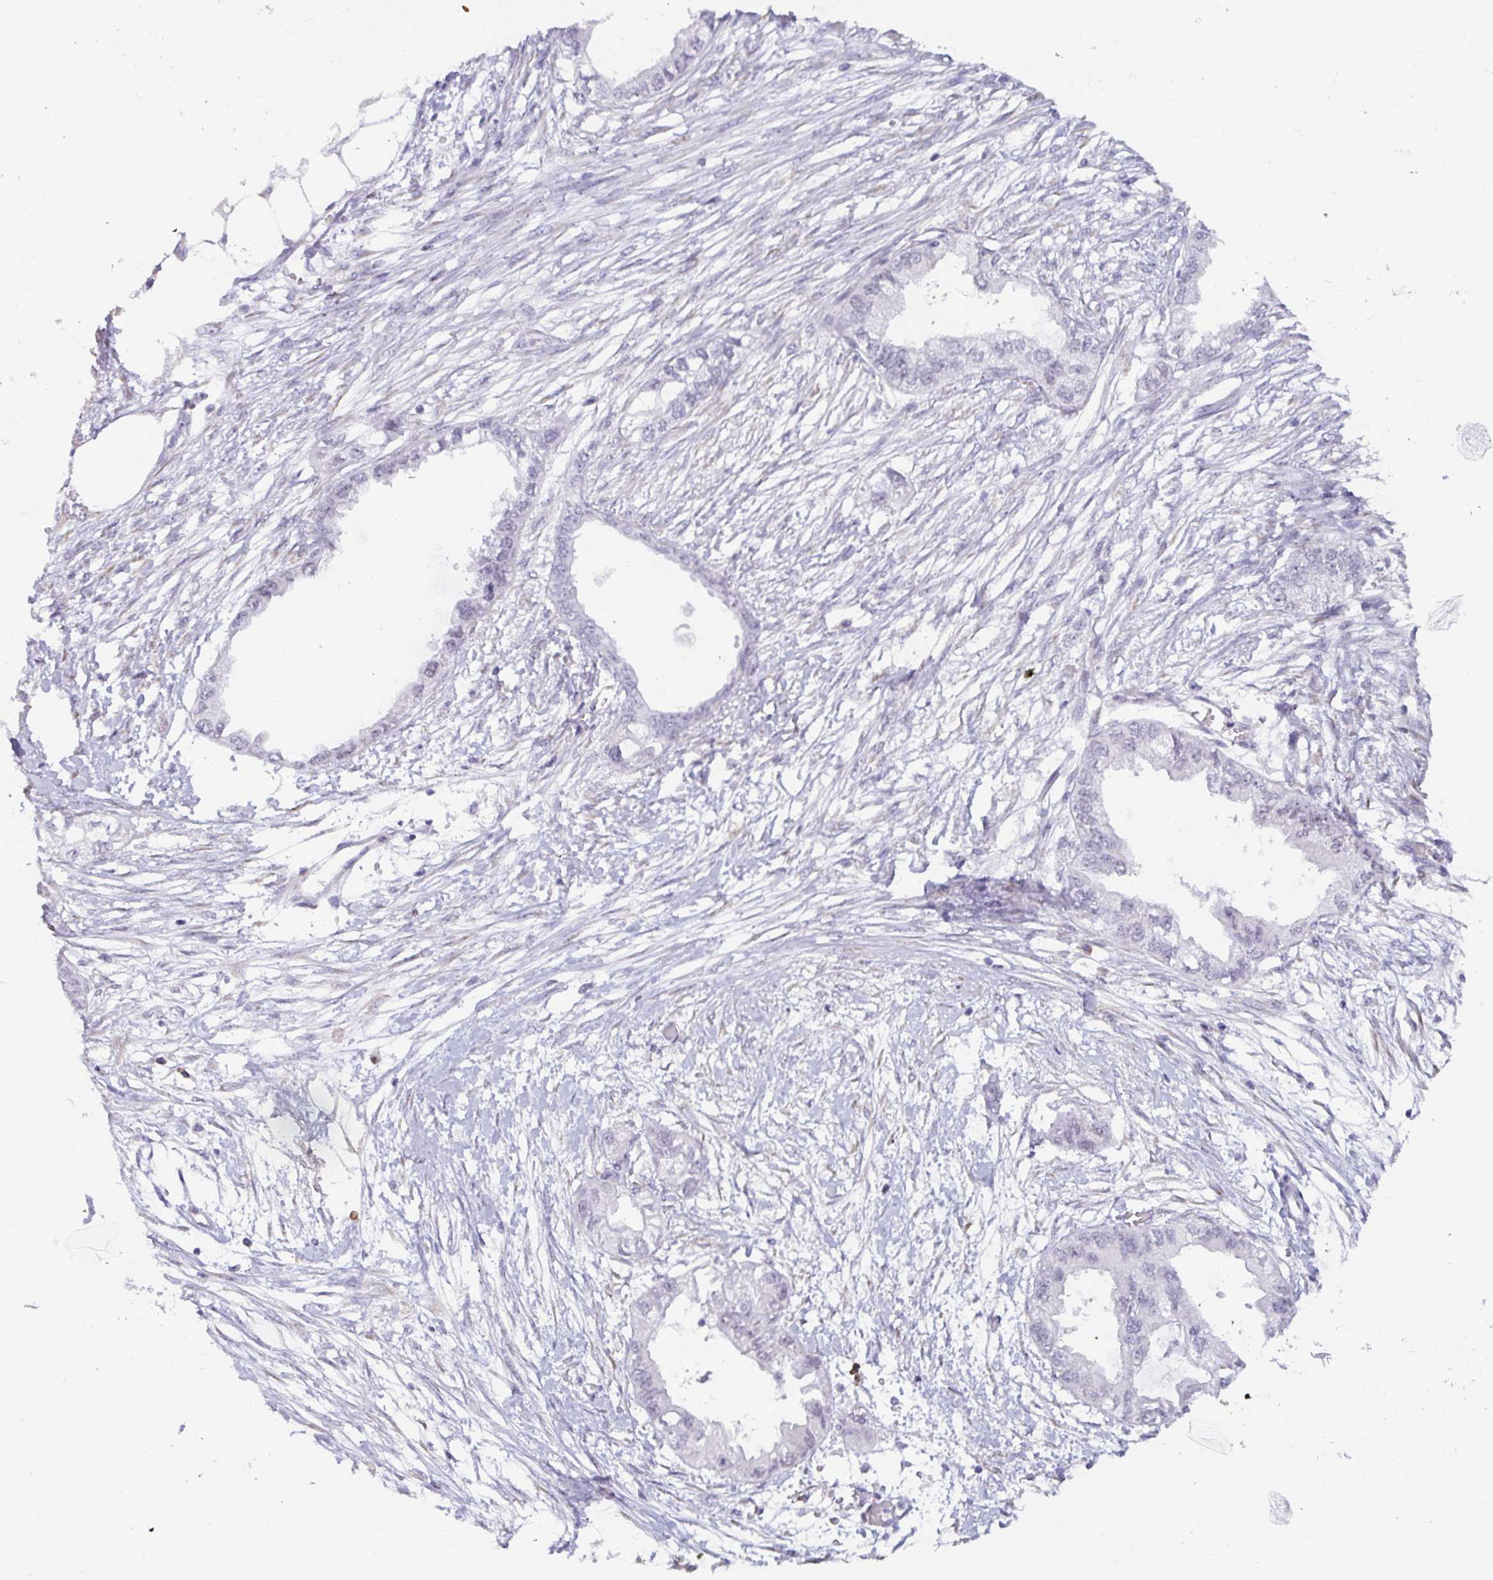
{"staining": {"intensity": "negative", "quantity": "none", "location": "none"}, "tissue": "endometrial cancer", "cell_type": "Tumor cells", "image_type": "cancer", "snomed": [{"axis": "morphology", "description": "Adenocarcinoma, NOS"}, {"axis": "morphology", "description": "Adenocarcinoma, metastatic, NOS"}, {"axis": "topography", "description": "Adipose tissue"}, {"axis": "topography", "description": "Endometrium"}], "caption": "Immunohistochemical staining of human endometrial cancer (metastatic adenocarcinoma) exhibits no significant expression in tumor cells.", "gene": "WDR72", "patient": {"sex": "female", "age": 67}}